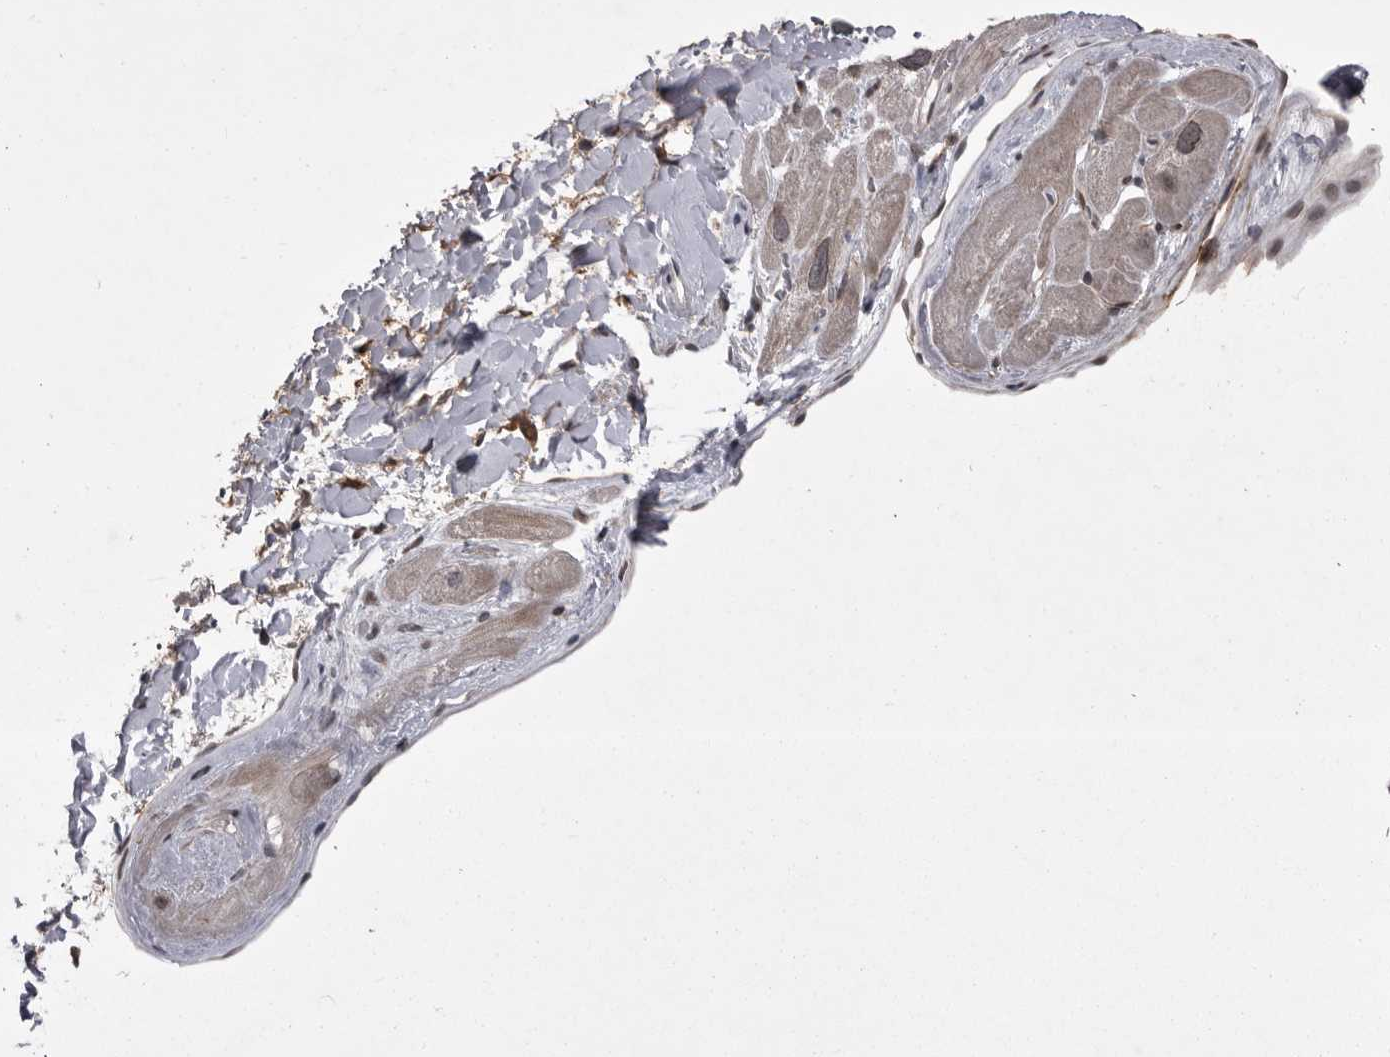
{"staining": {"intensity": "weak", "quantity": ">75%", "location": "cytoplasmic/membranous,nuclear"}, "tissue": "heart muscle", "cell_type": "Cardiomyocytes", "image_type": "normal", "snomed": [{"axis": "morphology", "description": "Normal tissue, NOS"}, {"axis": "topography", "description": "Heart"}], "caption": "This histopathology image exhibits normal heart muscle stained with IHC to label a protein in brown. The cytoplasmic/membranous,nuclear of cardiomyocytes show weak positivity for the protein. Nuclei are counter-stained blue.", "gene": "ABL1", "patient": {"sex": "male", "age": 49}}